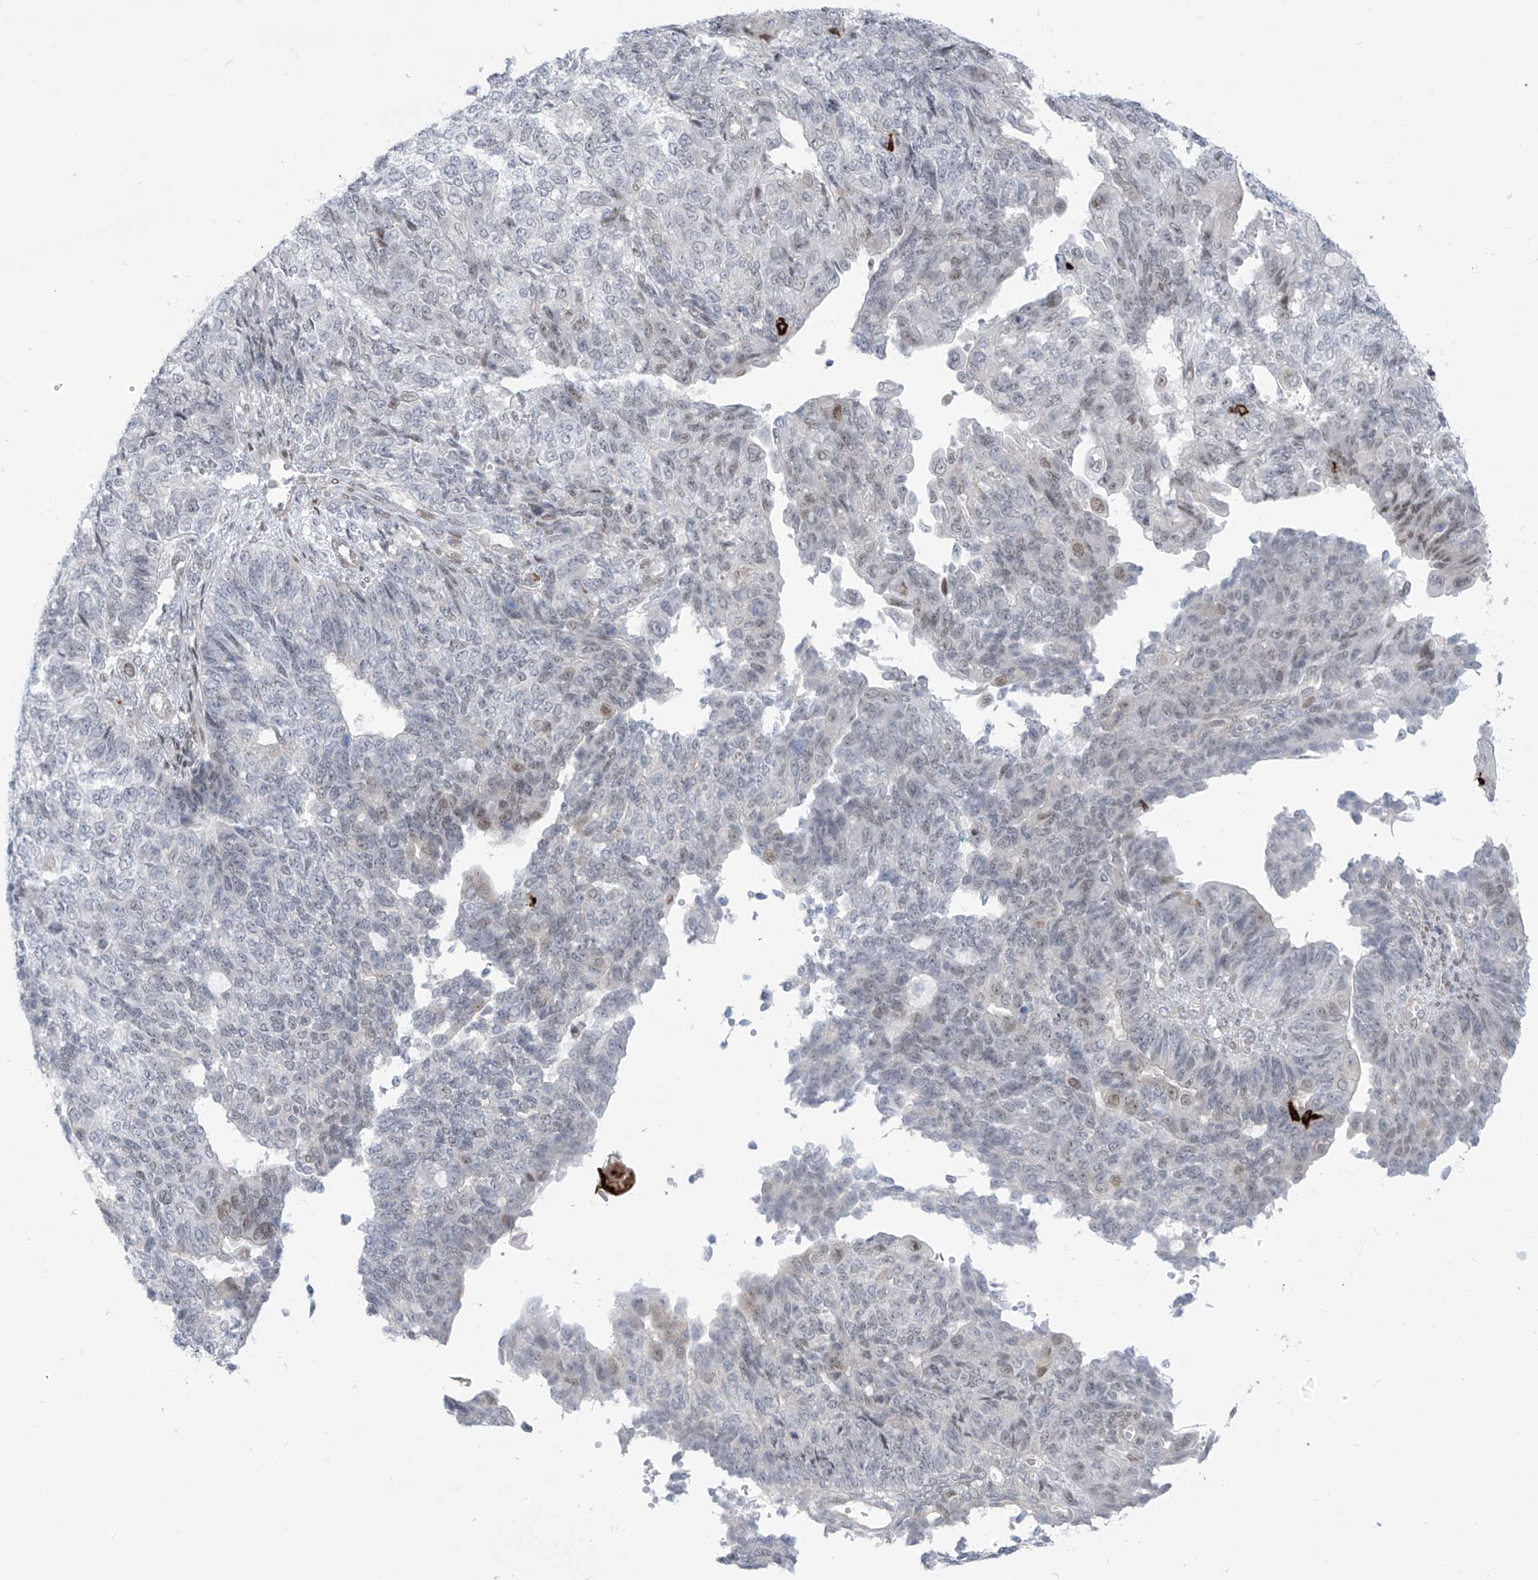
{"staining": {"intensity": "negative", "quantity": "none", "location": "none"}, "tissue": "endometrial cancer", "cell_type": "Tumor cells", "image_type": "cancer", "snomed": [{"axis": "morphology", "description": "Adenocarcinoma, NOS"}, {"axis": "topography", "description": "Endometrium"}], "caption": "This is a micrograph of immunohistochemistry (IHC) staining of endometrial adenocarcinoma, which shows no staining in tumor cells.", "gene": "LIN9", "patient": {"sex": "female", "age": 32}}